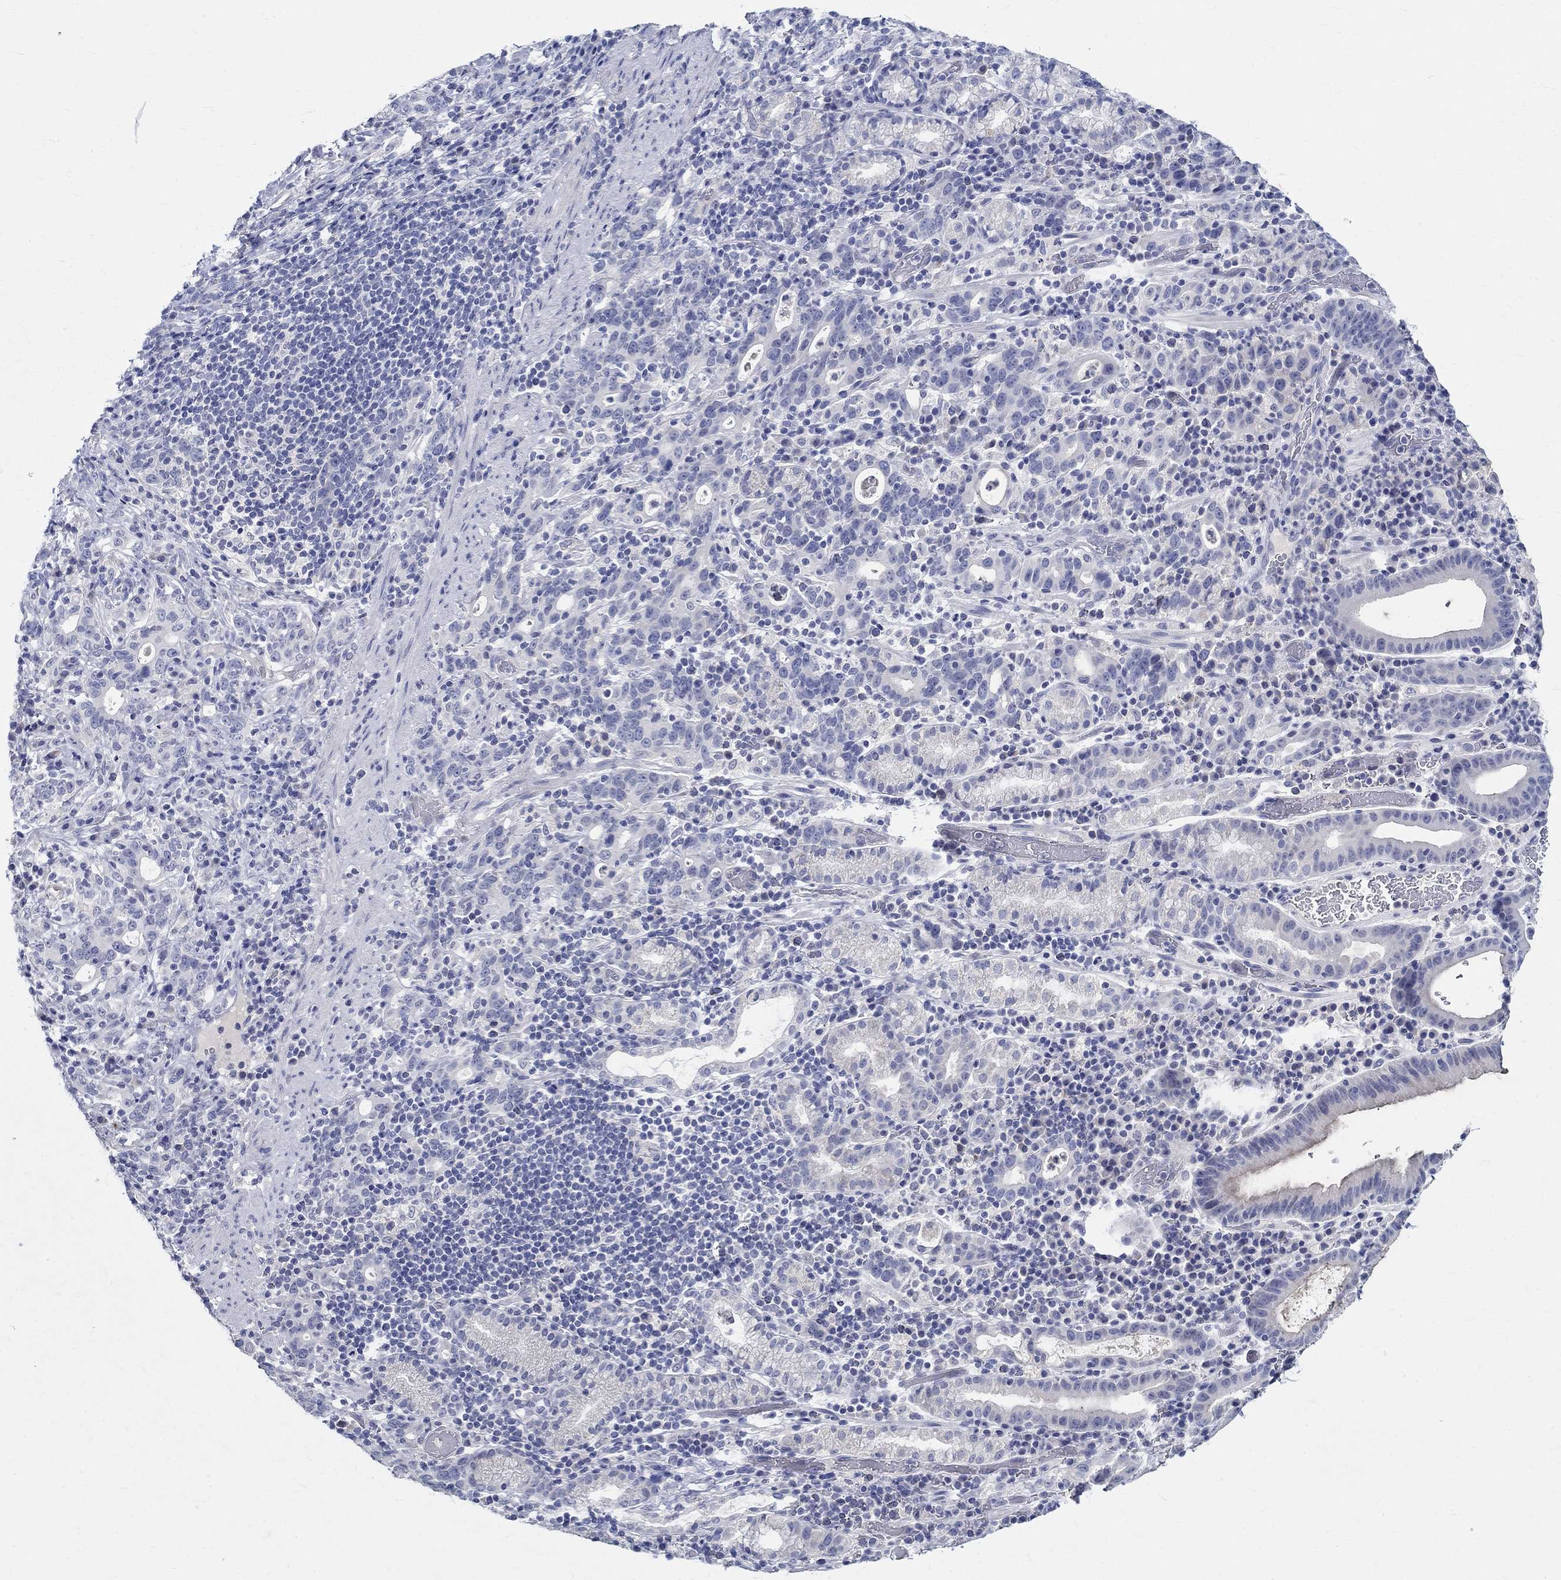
{"staining": {"intensity": "negative", "quantity": "none", "location": "none"}, "tissue": "stomach cancer", "cell_type": "Tumor cells", "image_type": "cancer", "snomed": [{"axis": "morphology", "description": "Adenocarcinoma, NOS"}, {"axis": "topography", "description": "Stomach"}], "caption": "Tumor cells show no significant expression in stomach adenocarcinoma.", "gene": "CETN1", "patient": {"sex": "male", "age": 79}}